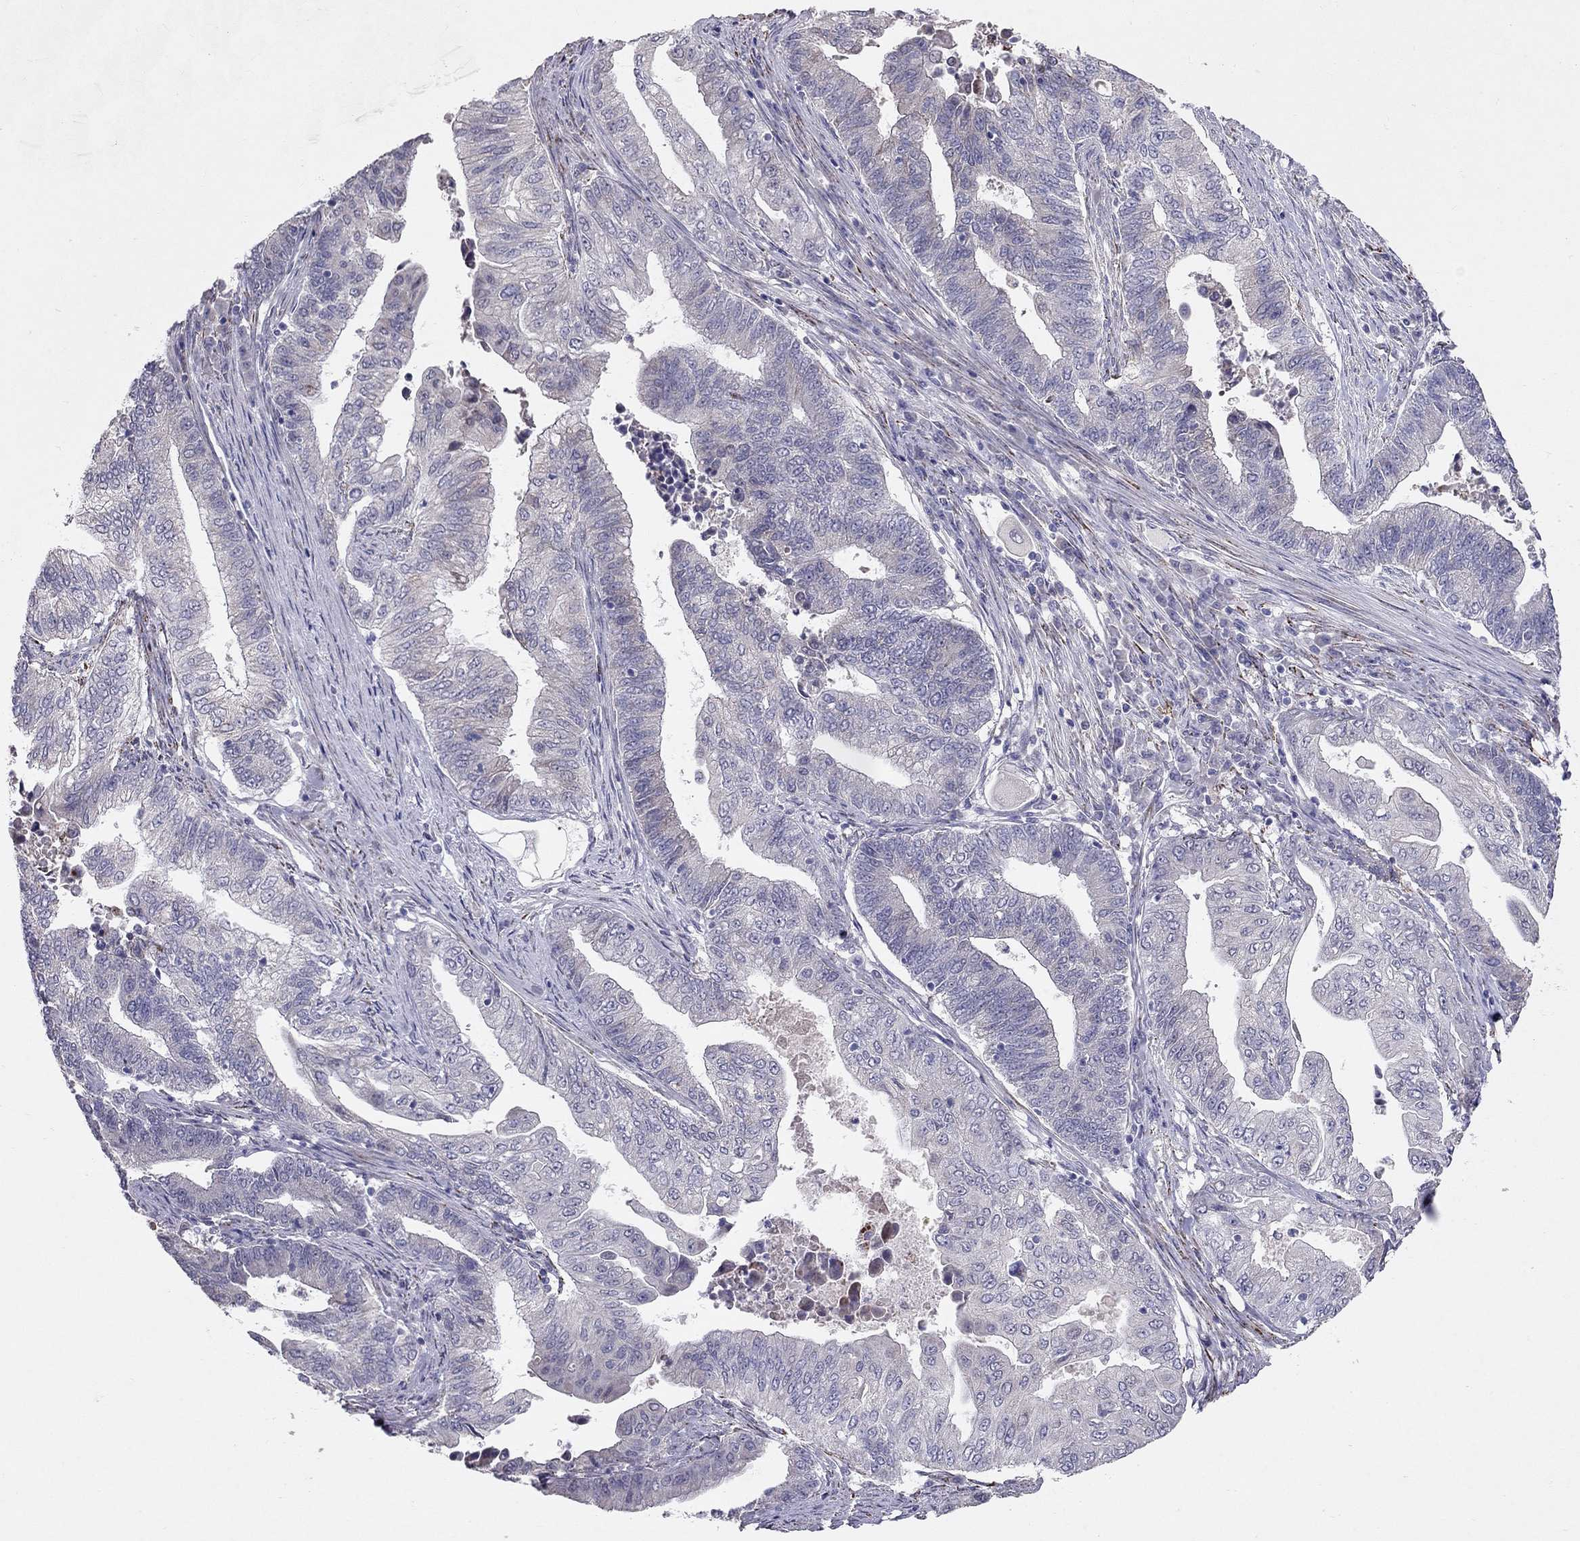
{"staining": {"intensity": "negative", "quantity": "none", "location": "none"}, "tissue": "endometrial cancer", "cell_type": "Tumor cells", "image_type": "cancer", "snomed": [{"axis": "morphology", "description": "Adenocarcinoma, NOS"}, {"axis": "topography", "description": "Uterus"}, {"axis": "topography", "description": "Endometrium"}], "caption": "Immunohistochemical staining of endometrial adenocarcinoma demonstrates no significant positivity in tumor cells. (Immunohistochemistry (ihc), brightfield microscopy, high magnification).", "gene": "MYO3B", "patient": {"sex": "female", "age": 54}}